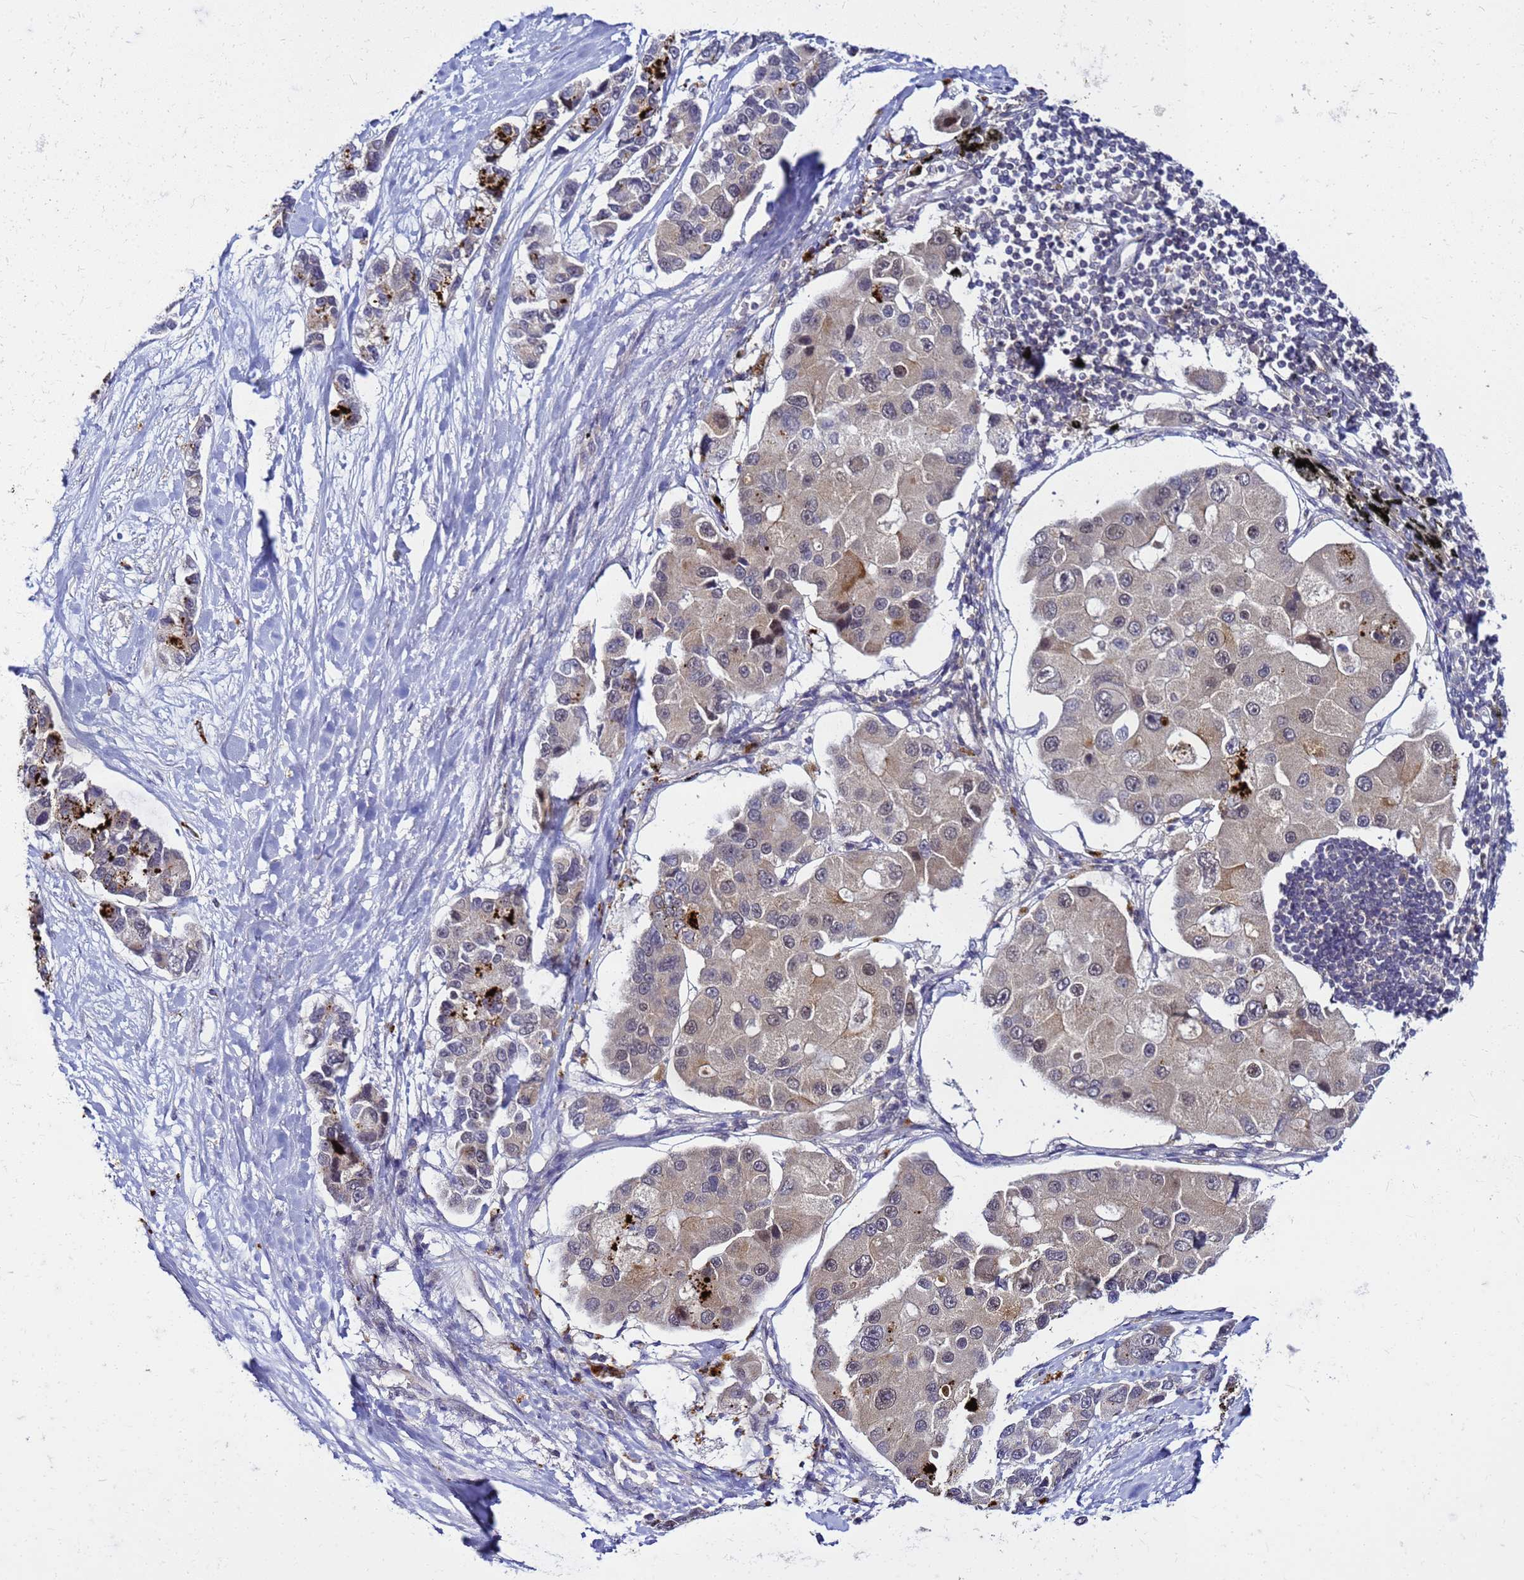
{"staining": {"intensity": "negative", "quantity": "none", "location": "none"}, "tissue": "lung cancer", "cell_type": "Tumor cells", "image_type": "cancer", "snomed": [{"axis": "morphology", "description": "Adenocarcinoma, NOS"}, {"axis": "topography", "description": "Lung"}], "caption": "Immunohistochemical staining of adenocarcinoma (lung) demonstrates no significant positivity in tumor cells. (Brightfield microscopy of DAB (3,3'-diaminobenzidine) immunohistochemistry (IHC) at high magnification).", "gene": "SAT1", "patient": {"sex": "female", "age": 54}}